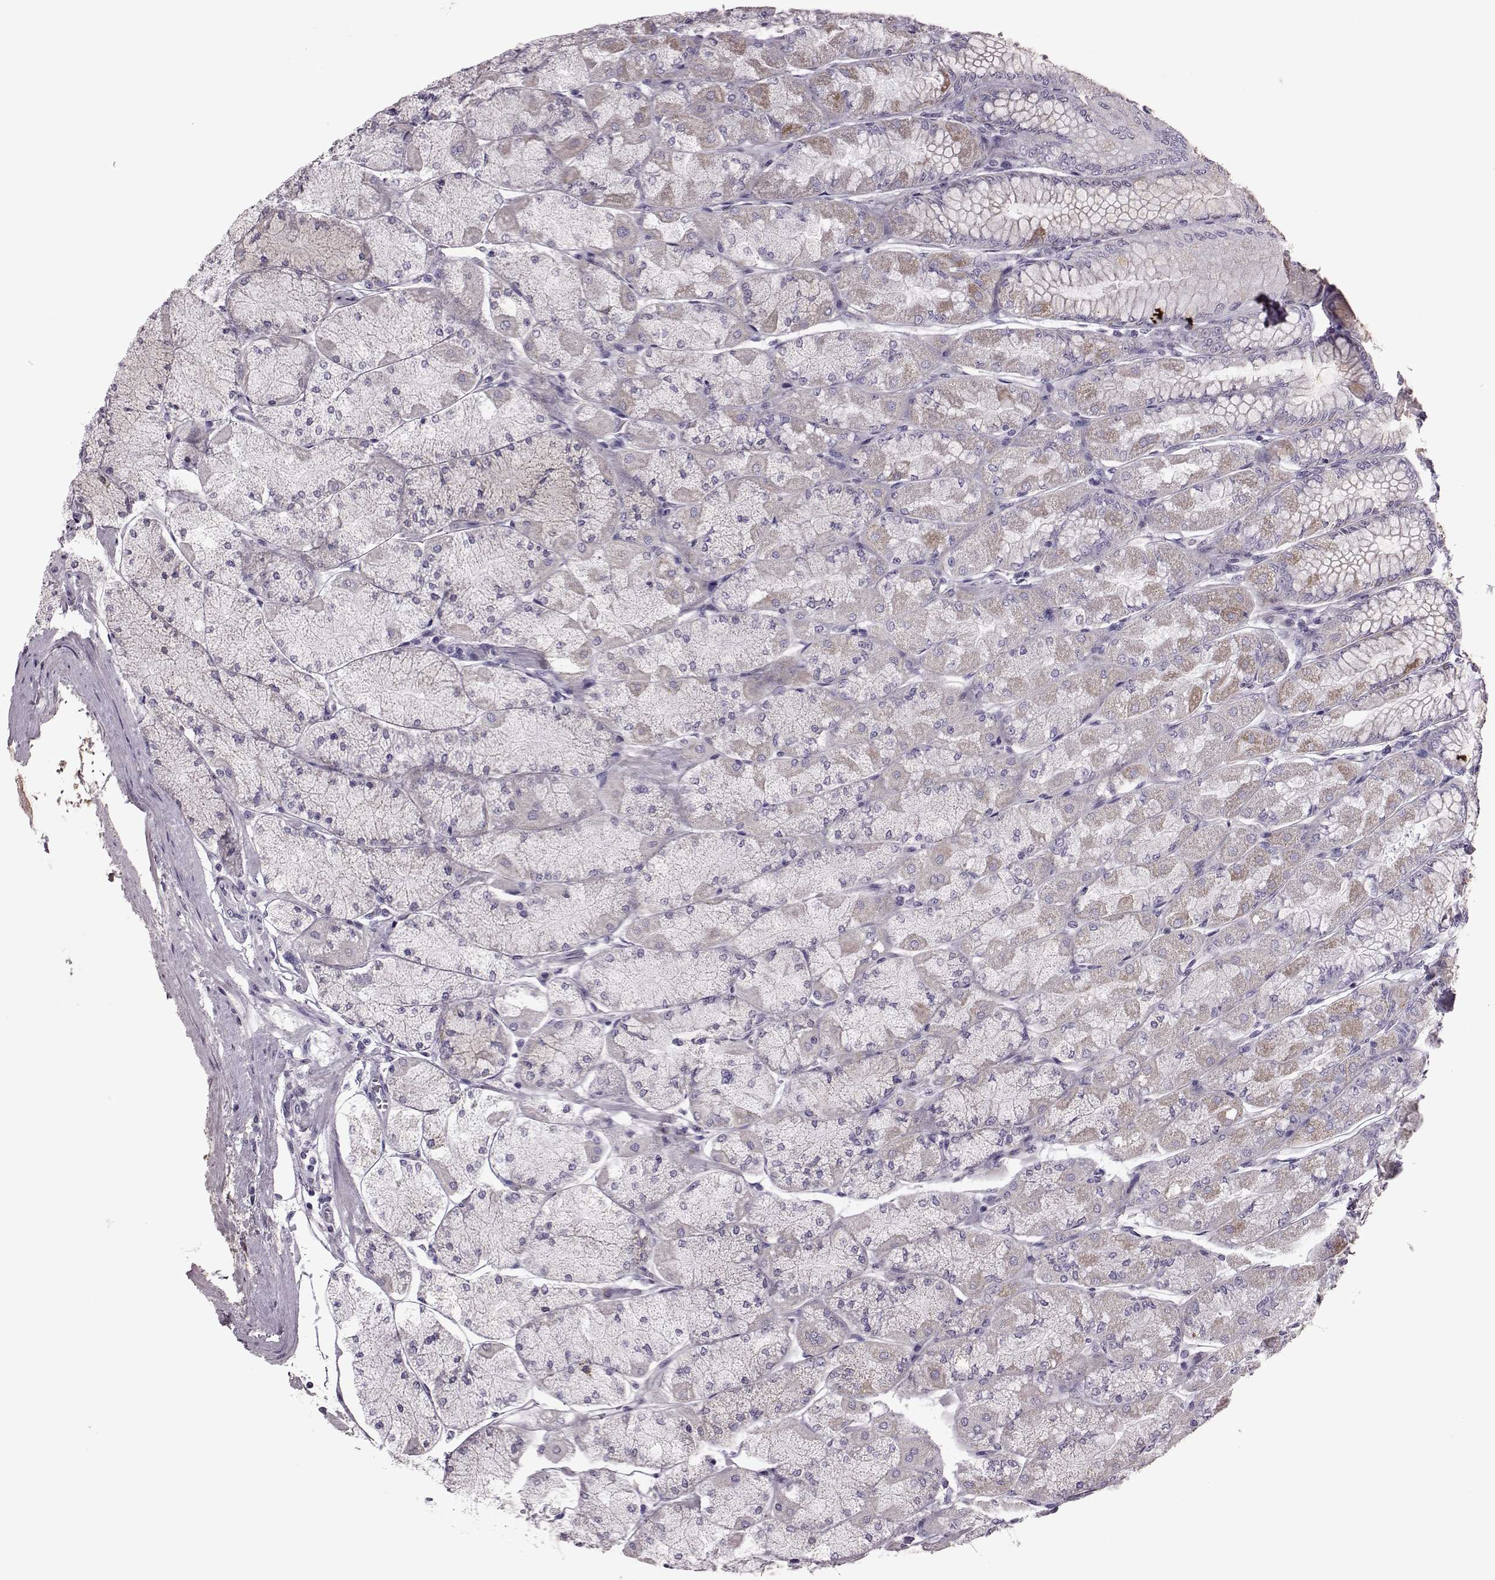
{"staining": {"intensity": "weak", "quantity": "<25%", "location": "cytoplasmic/membranous"}, "tissue": "stomach", "cell_type": "Glandular cells", "image_type": "normal", "snomed": [{"axis": "morphology", "description": "Normal tissue, NOS"}, {"axis": "topography", "description": "Stomach, upper"}], "caption": "Immunohistochemical staining of normal human stomach reveals no significant positivity in glandular cells.", "gene": "RIMS2", "patient": {"sex": "male", "age": 60}}